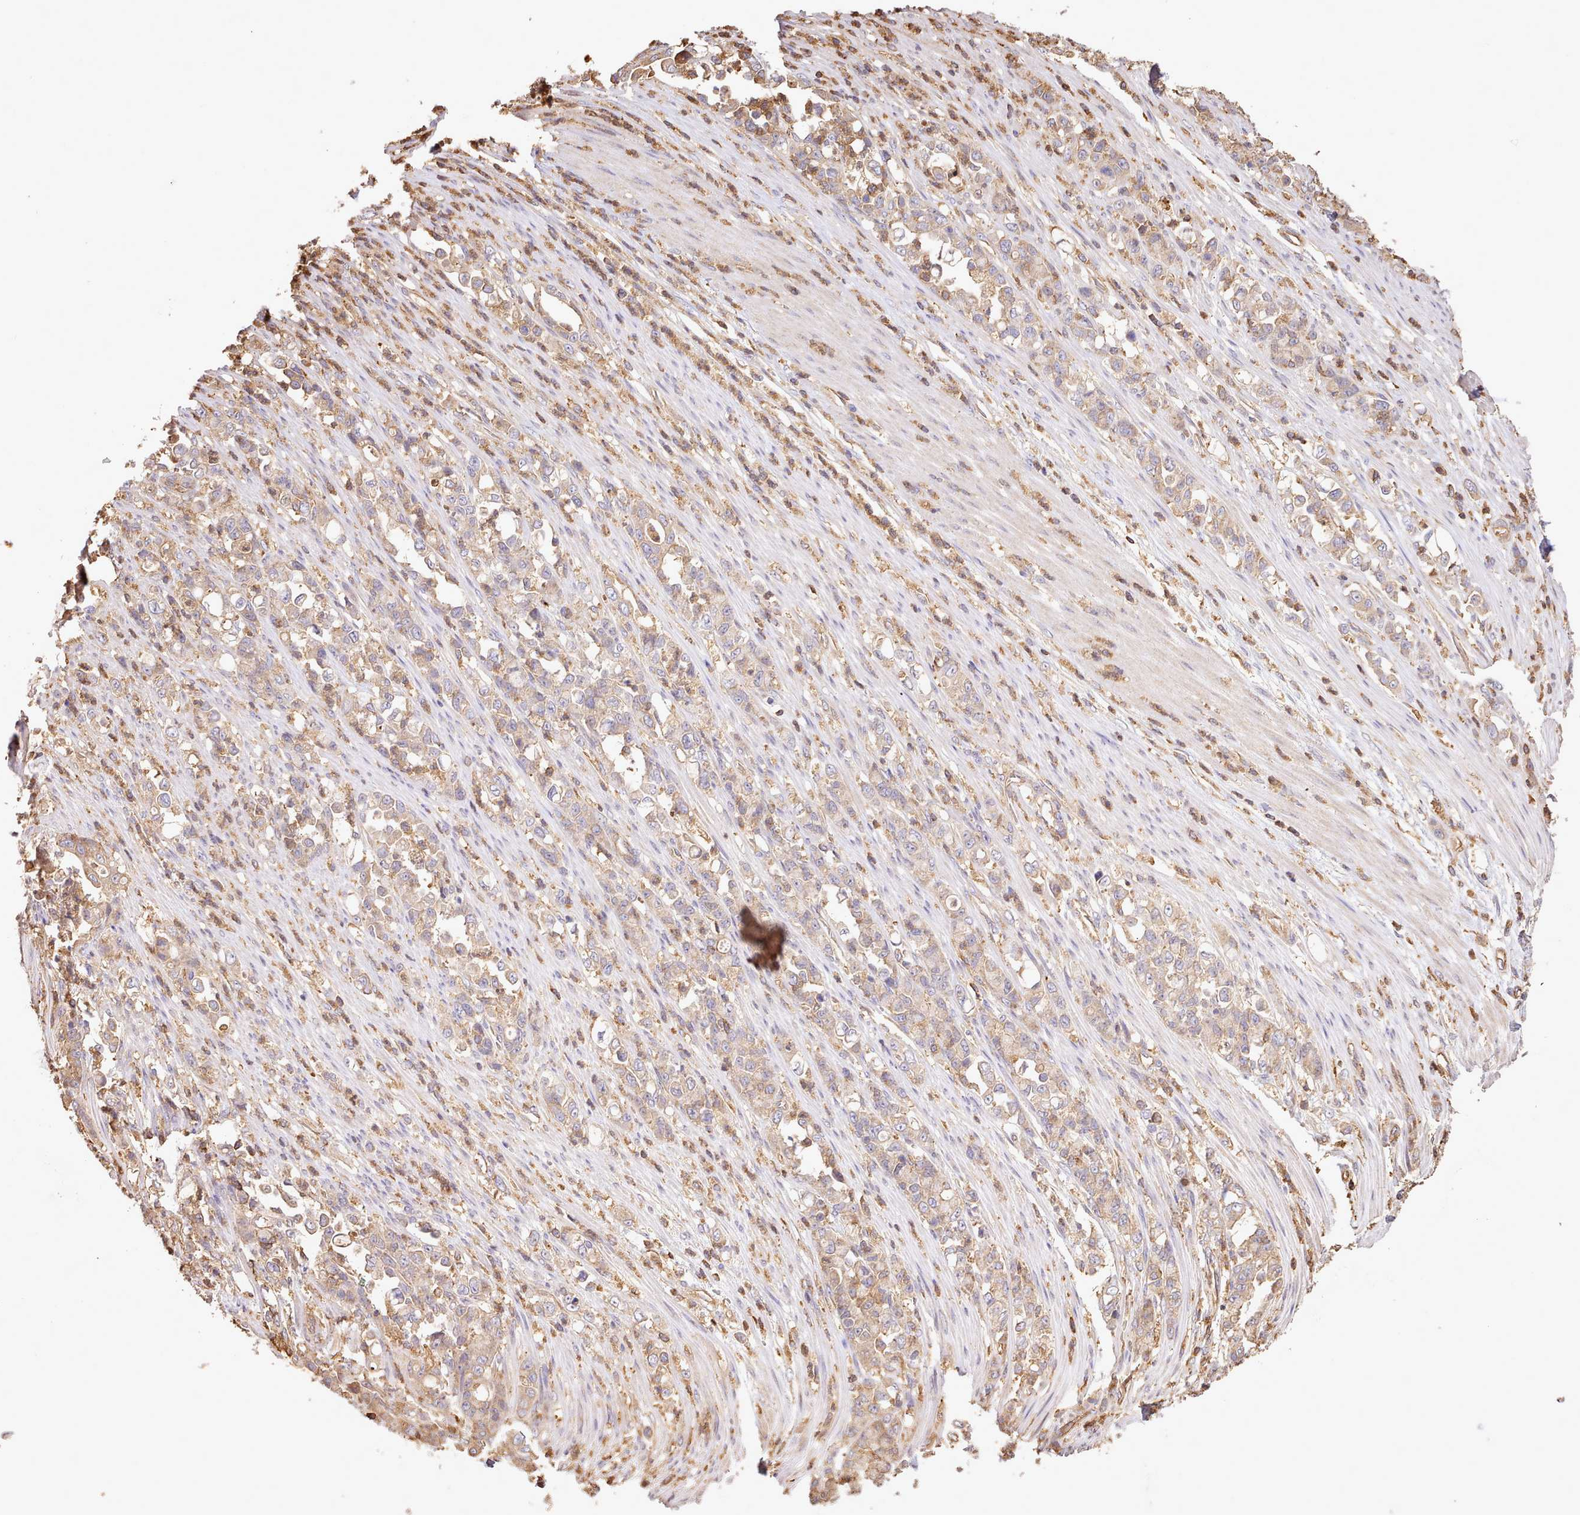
{"staining": {"intensity": "weak", "quantity": "25%-75%", "location": "cytoplasmic/membranous"}, "tissue": "stomach cancer", "cell_type": "Tumor cells", "image_type": "cancer", "snomed": [{"axis": "morphology", "description": "Normal tissue, NOS"}, {"axis": "morphology", "description": "Adenocarcinoma, NOS"}, {"axis": "topography", "description": "Stomach"}], "caption": "This image demonstrates immunohistochemistry (IHC) staining of stomach adenocarcinoma, with low weak cytoplasmic/membranous expression in about 25%-75% of tumor cells.", "gene": "CAPZA1", "patient": {"sex": "female", "age": 79}}